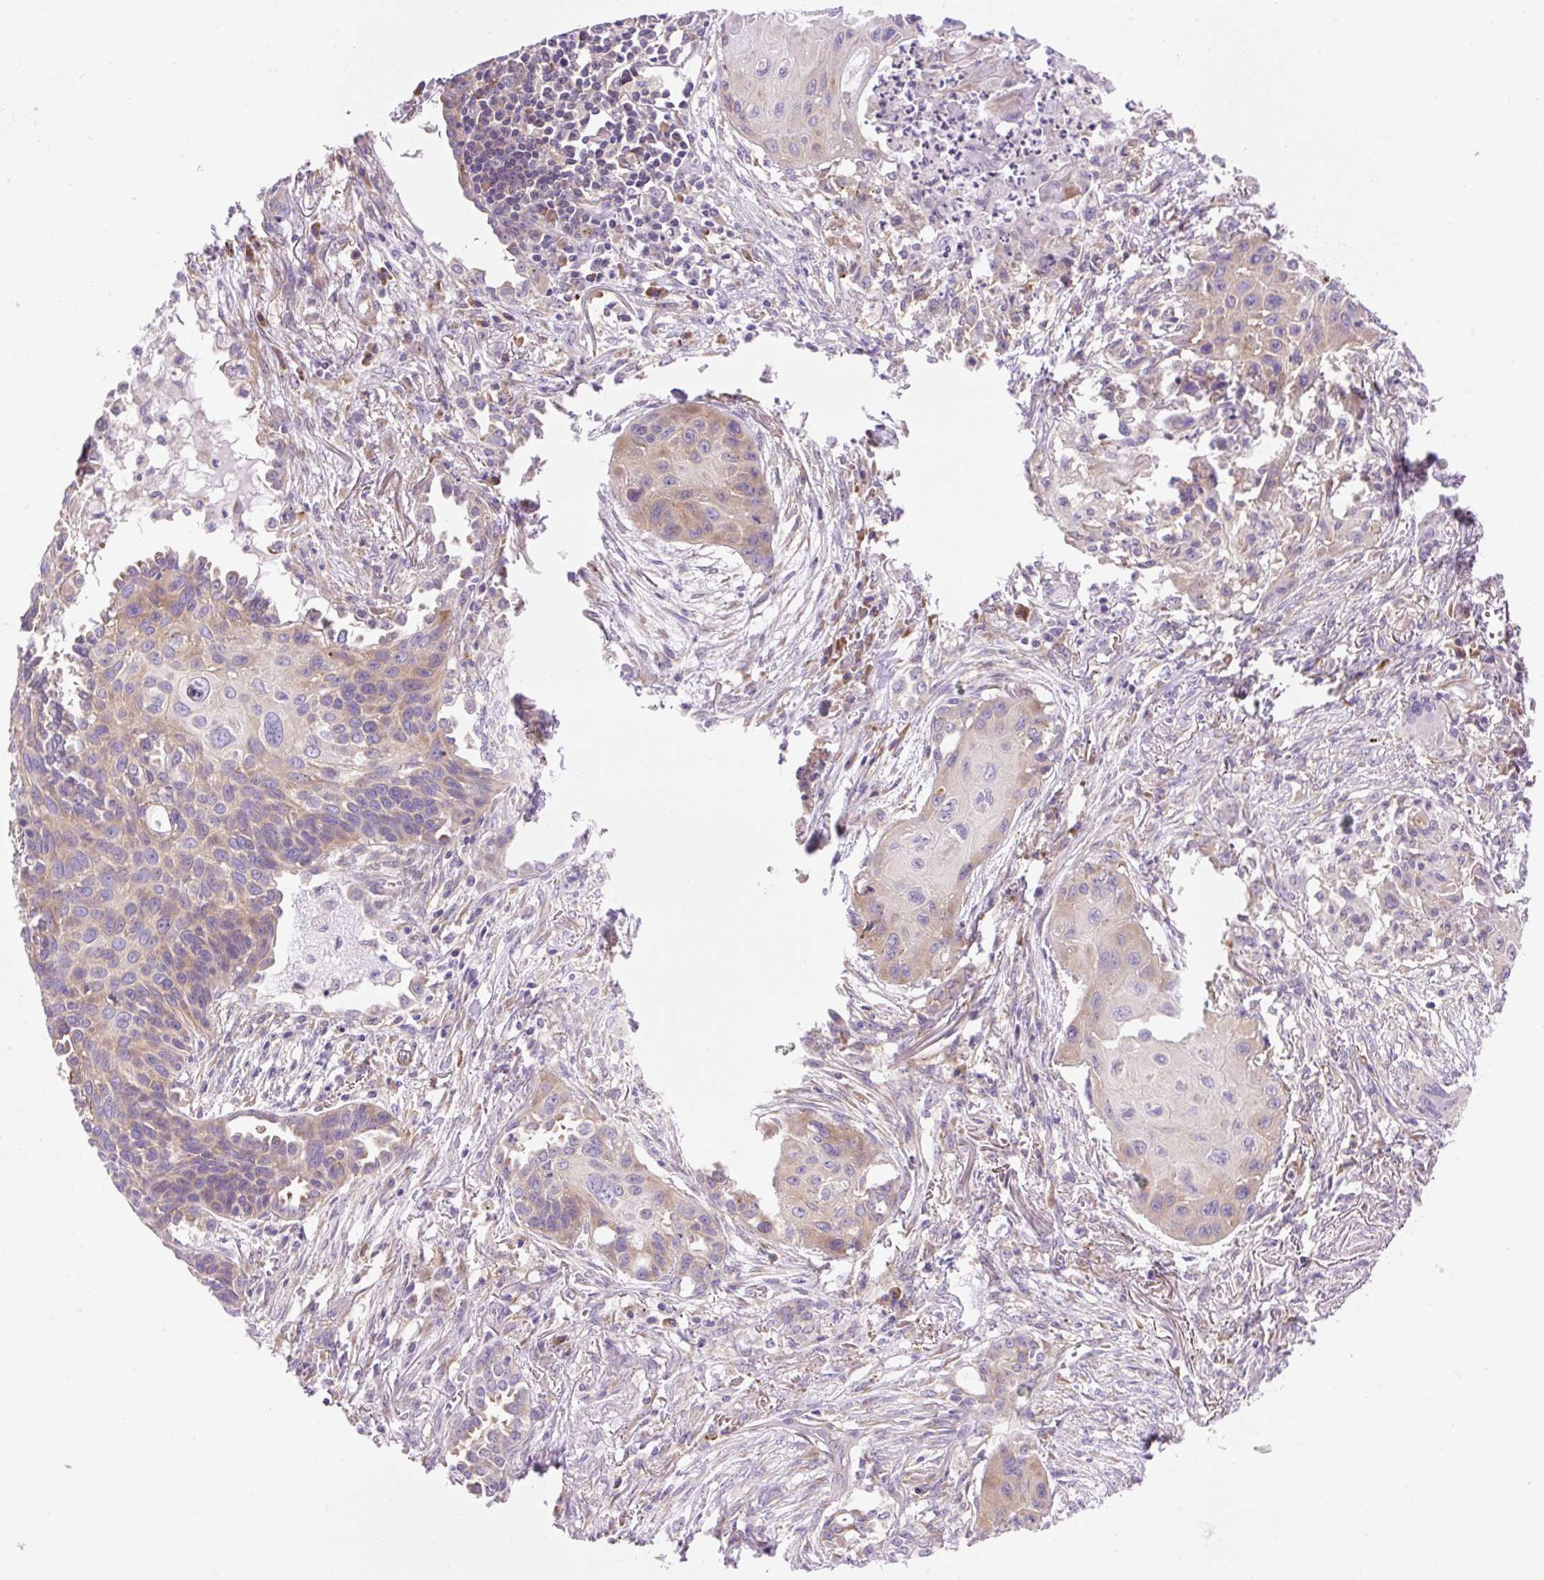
{"staining": {"intensity": "moderate", "quantity": ">75%", "location": "cytoplasmic/membranous"}, "tissue": "lung cancer", "cell_type": "Tumor cells", "image_type": "cancer", "snomed": [{"axis": "morphology", "description": "Squamous cell carcinoma, NOS"}, {"axis": "topography", "description": "Lung"}], "caption": "A medium amount of moderate cytoplasmic/membranous expression is seen in about >75% of tumor cells in lung cancer tissue.", "gene": "GPR45", "patient": {"sex": "male", "age": 71}}